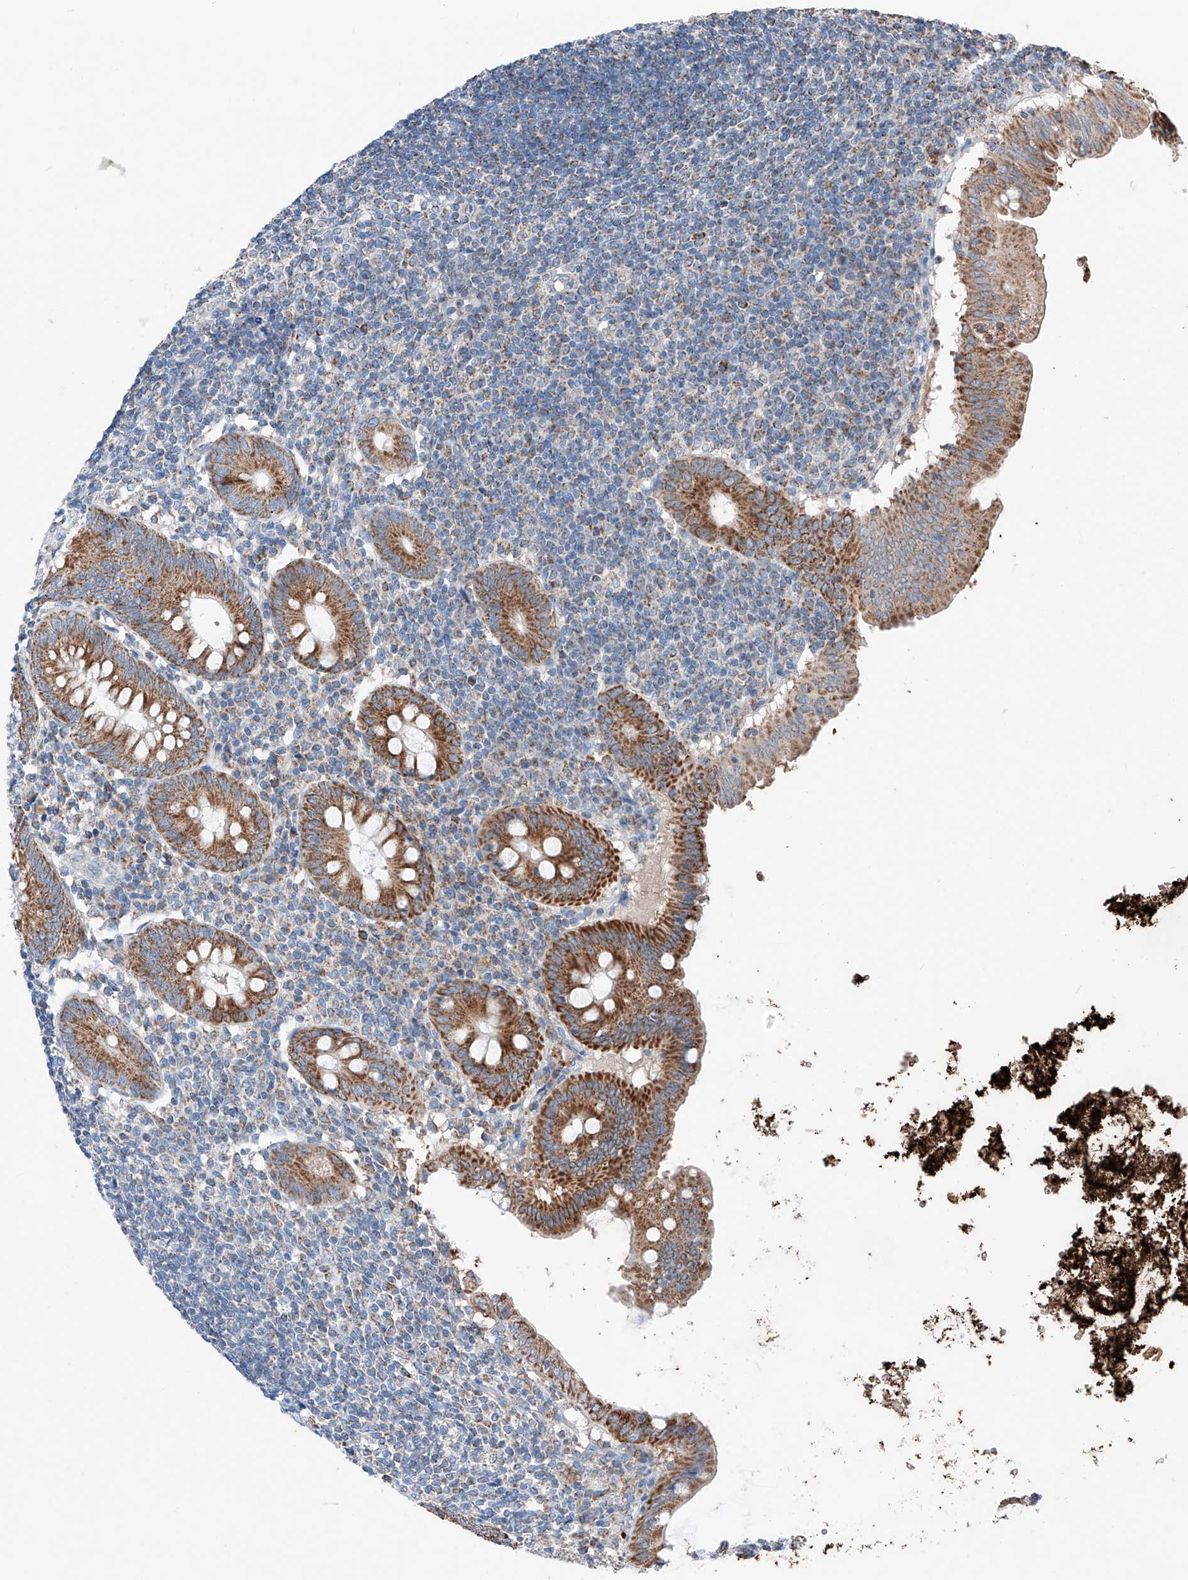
{"staining": {"intensity": "strong", "quantity": ">75%", "location": "cytoplasmic/membranous"}, "tissue": "appendix", "cell_type": "Glandular cells", "image_type": "normal", "snomed": [{"axis": "morphology", "description": "Normal tissue, NOS"}, {"axis": "topography", "description": "Appendix"}], "caption": "Protein expression by immunohistochemistry reveals strong cytoplasmic/membranous expression in approximately >75% of glandular cells in normal appendix. The staining was performed using DAB (3,3'-diaminobenzidine) to visualize the protein expression in brown, while the nuclei were stained in blue with hematoxylin (Magnification: 20x).", "gene": "MRAP", "patient": {"sex": "female", "age": 54}}